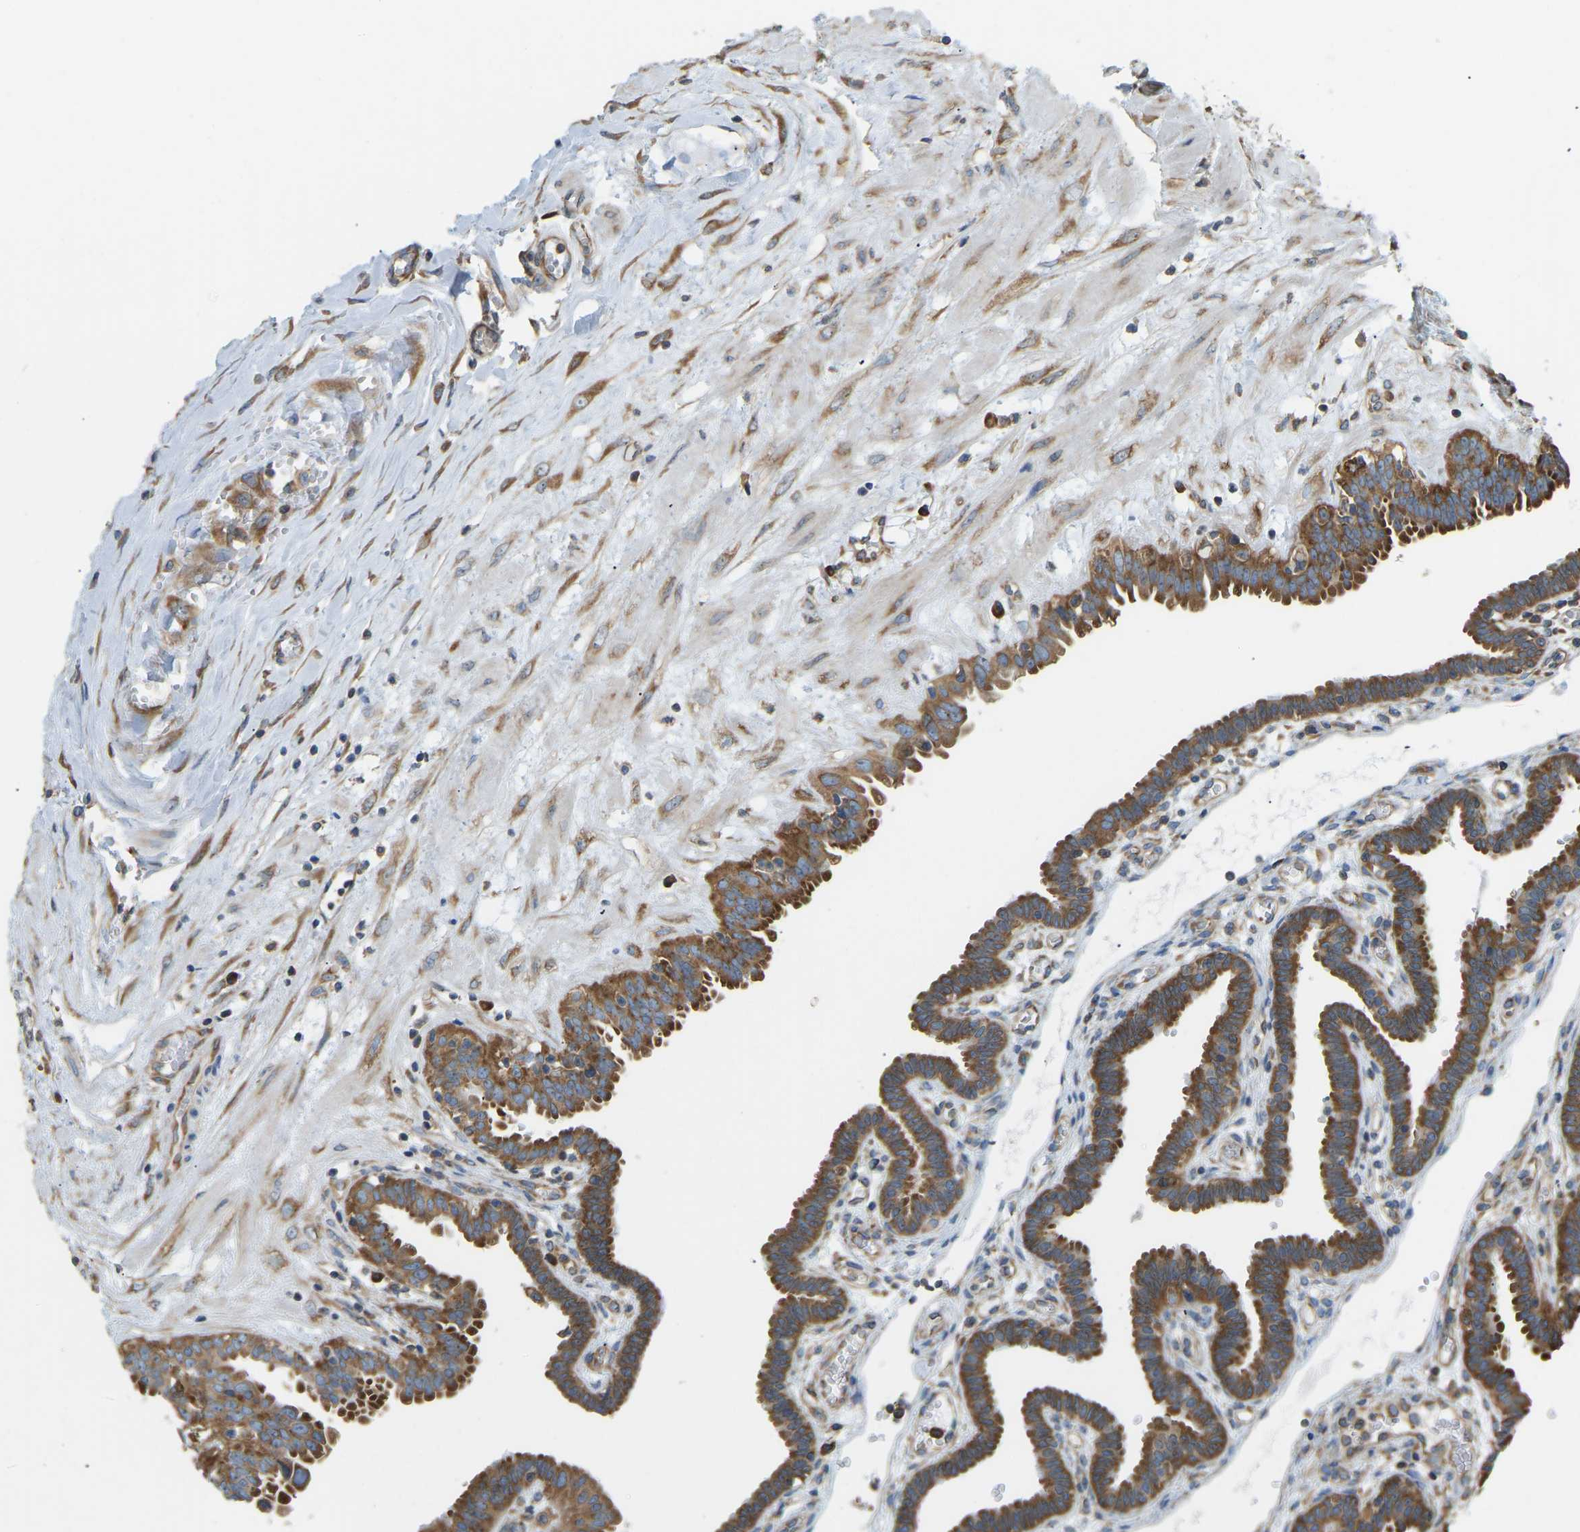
{"staining": {"intensity": "moderate", "quantity": ">75%", "location": "cytoplasmic/membranous"}, "tissue": "fallopian tube", "cell_type": "Glandular cells", "image_type": "normal", "snomed": [{"axis": "morphology", "description": "Normal tissue, NOS"}, {"axis": "topography", "description": "Fallopian tube"}, {"axis": "topography", "description": "Placenta"}], "caption": "A medium amount of moderate cytoplasmic/membranous positivity is identified in approximately >75% of glandular cells in normal fallopian tube. The protein is stained brown, and the nuclei are stained in blue (DAB (3,3'-diaminobenzidine) IHC with brightfield microscopy, high magnification).", "gene": "RPS6KB2", "patient": {"sex": "female", "age": 32}}